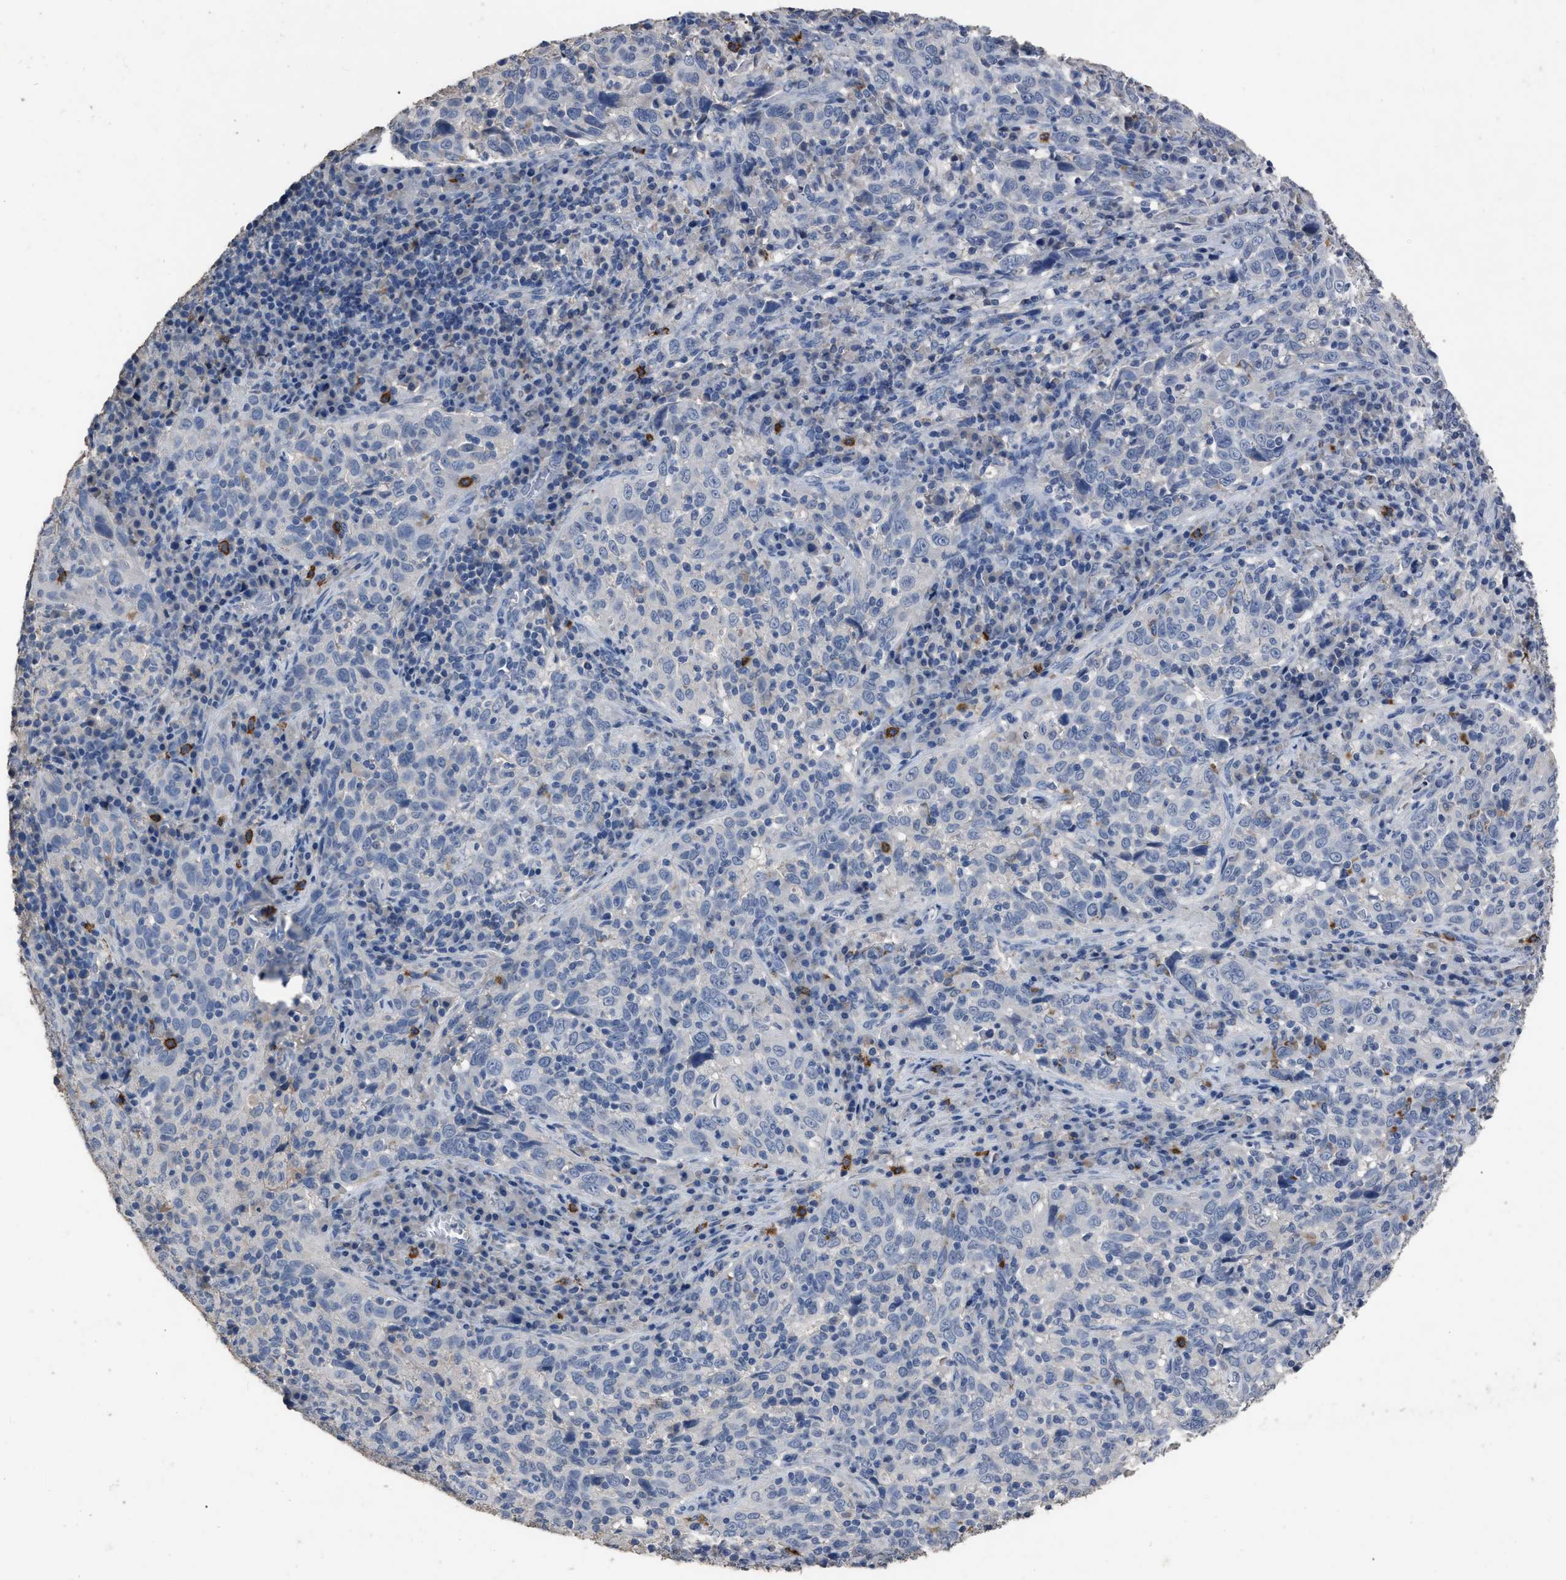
{"staining": {"intensity": "negative", "quantity": "none", "location": "none"}, "tissue": "cervical cancer", "cell_type": "Tumor cells", "image_type": "cancer", "snomed": [{"axis": "morphology", "description": "Squamous cell carcinoma, NOS"}, {"axis": "topography", "description": "Cervix"}], "caption": "Tumor cells show no significant positivity in cervical squamous cell carcinoma.", "gene": "HABP2", "patient": {"sex": "female", "age": 46}}